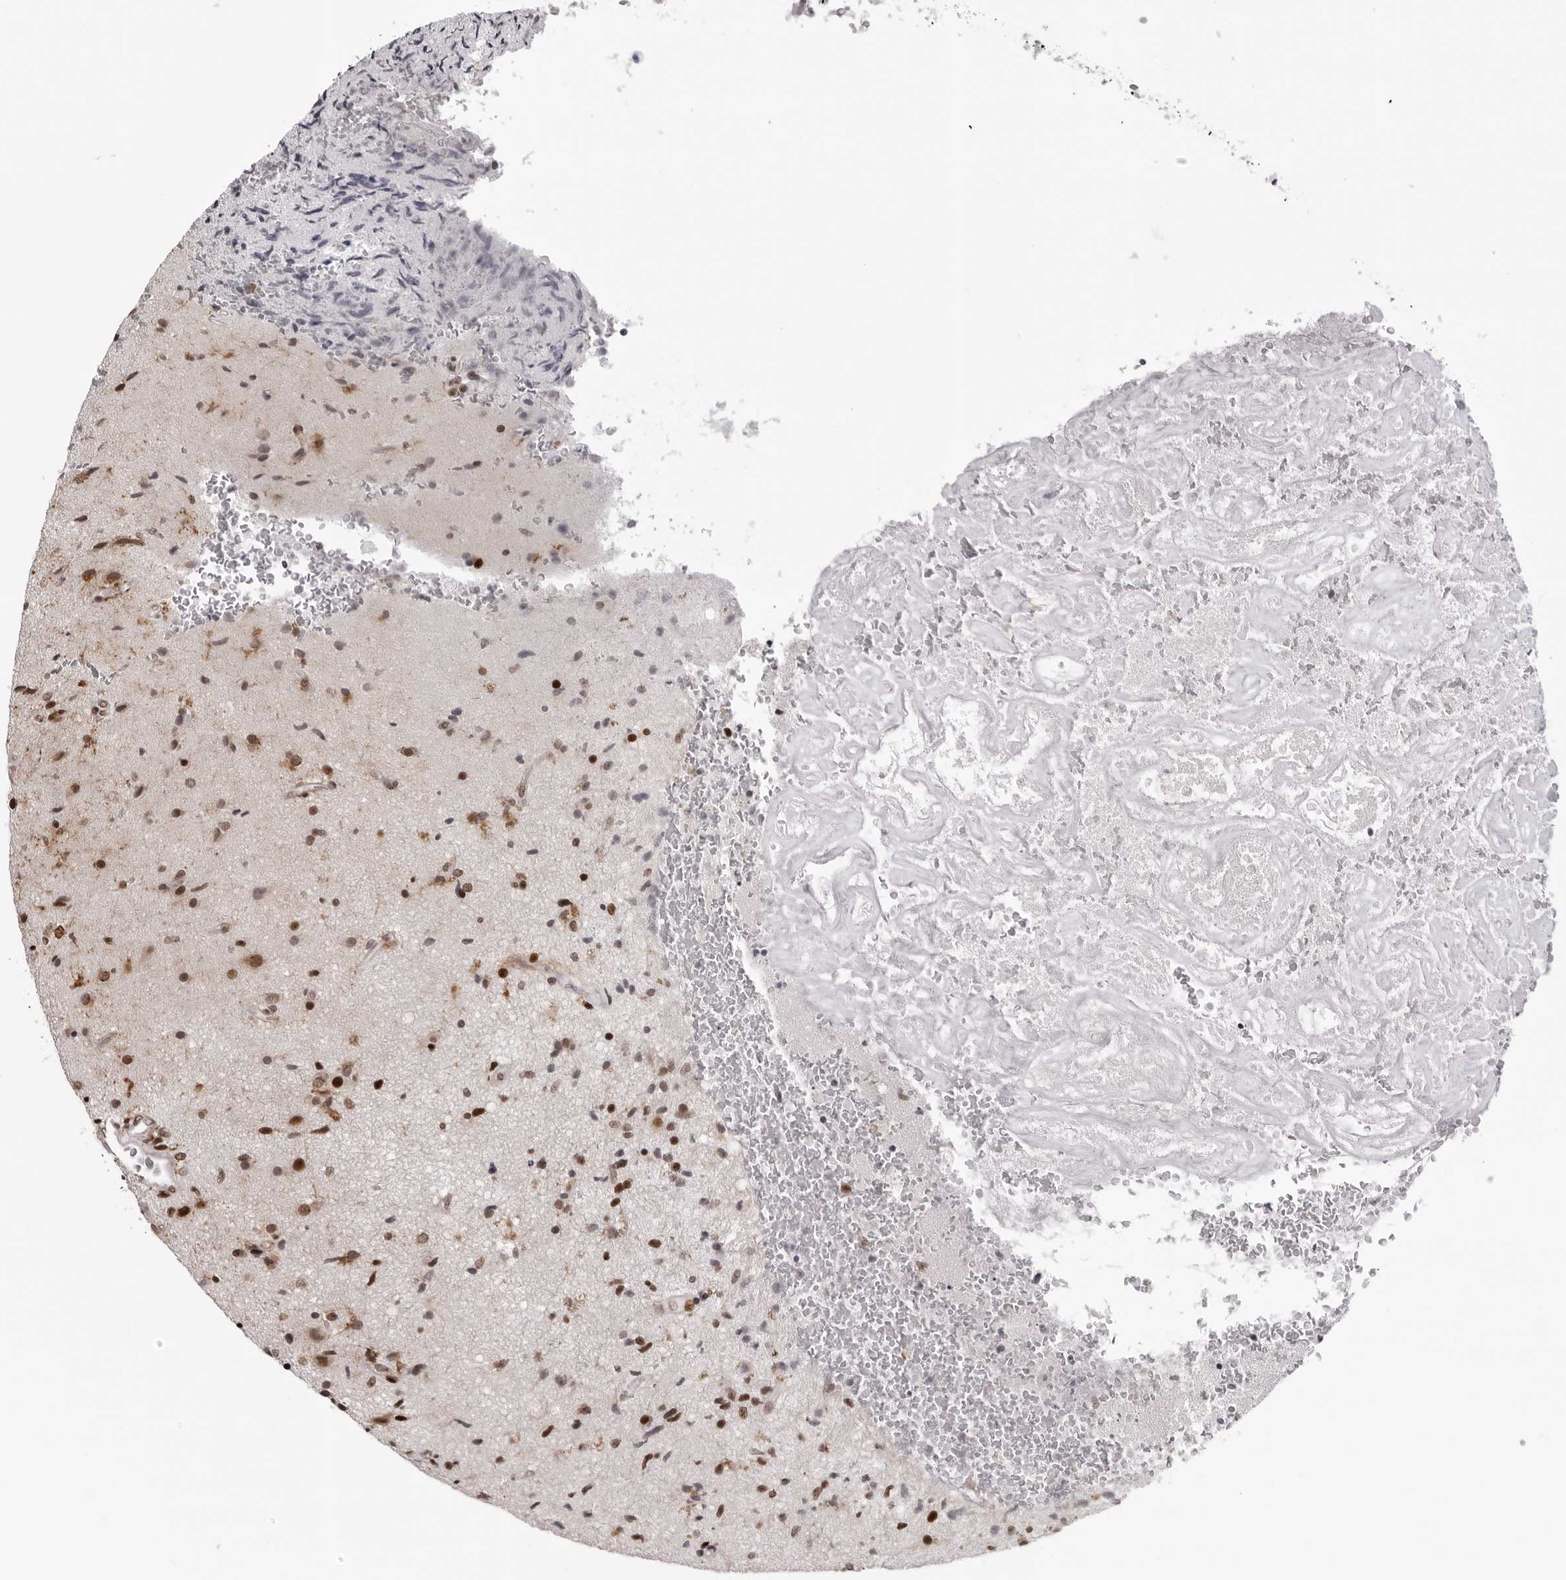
{"staining": {"intensity": "moderate", "quantity": ">75%", "location": "nuclear"}, "tissue": "glioma", "cell_type": "Tumor cells", "image_type": "cancer", "snomed": [{"axis": "morphology", "description": "Glioma, malignant, High grade"}, {"axis": "topography", "description": "Brain"}], "caption": "The micrograph displays a brown stain indicating the presence of a protein in the nuclear of tumor cells in glioma. (brown staining indicates protein expression, while blue staining denotes nuclei).", "gene": "HEXIM2", "patient": {"sex": "male", "age": 72}}